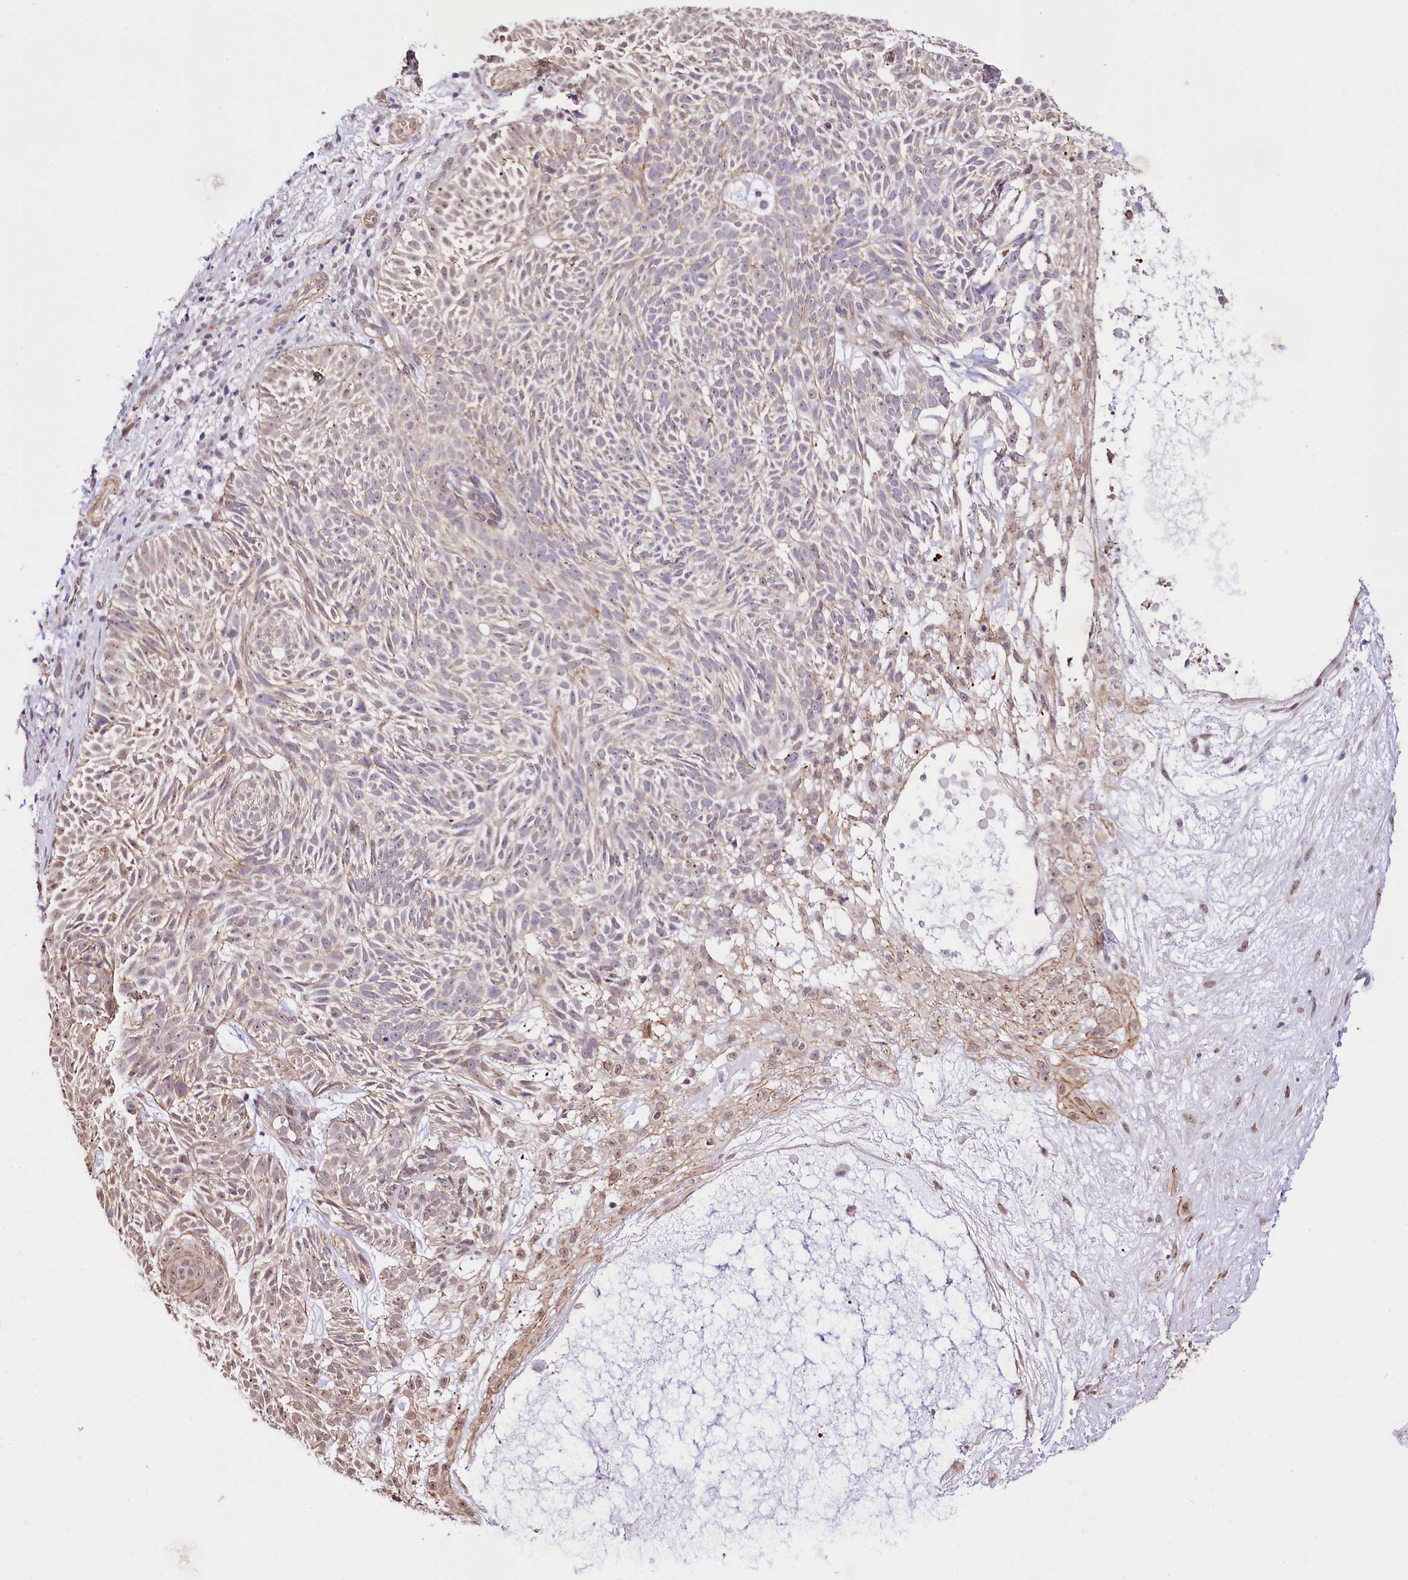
{"staining": {"intensity": "weak", "quantity": "25%-75%", "location": "cytoplasmic/membranous"}, "tissue": "skin cancer", "cell_type": "Tumor cells", "image_type": "cancer", "snomed": [{"axis": "morphology", "description": "Basal cell carcinoma"}, {"axis": "topography", "description": "Skin"}], "caption": "Immunohistochemical staining of human basal cell carcinoma (skin) reveals weak cytoplasmic/membranous protein expression in about 25%-75% of tumor cells.", "gene": "ST7", "patient": {"sex": "male", "age": 75}}